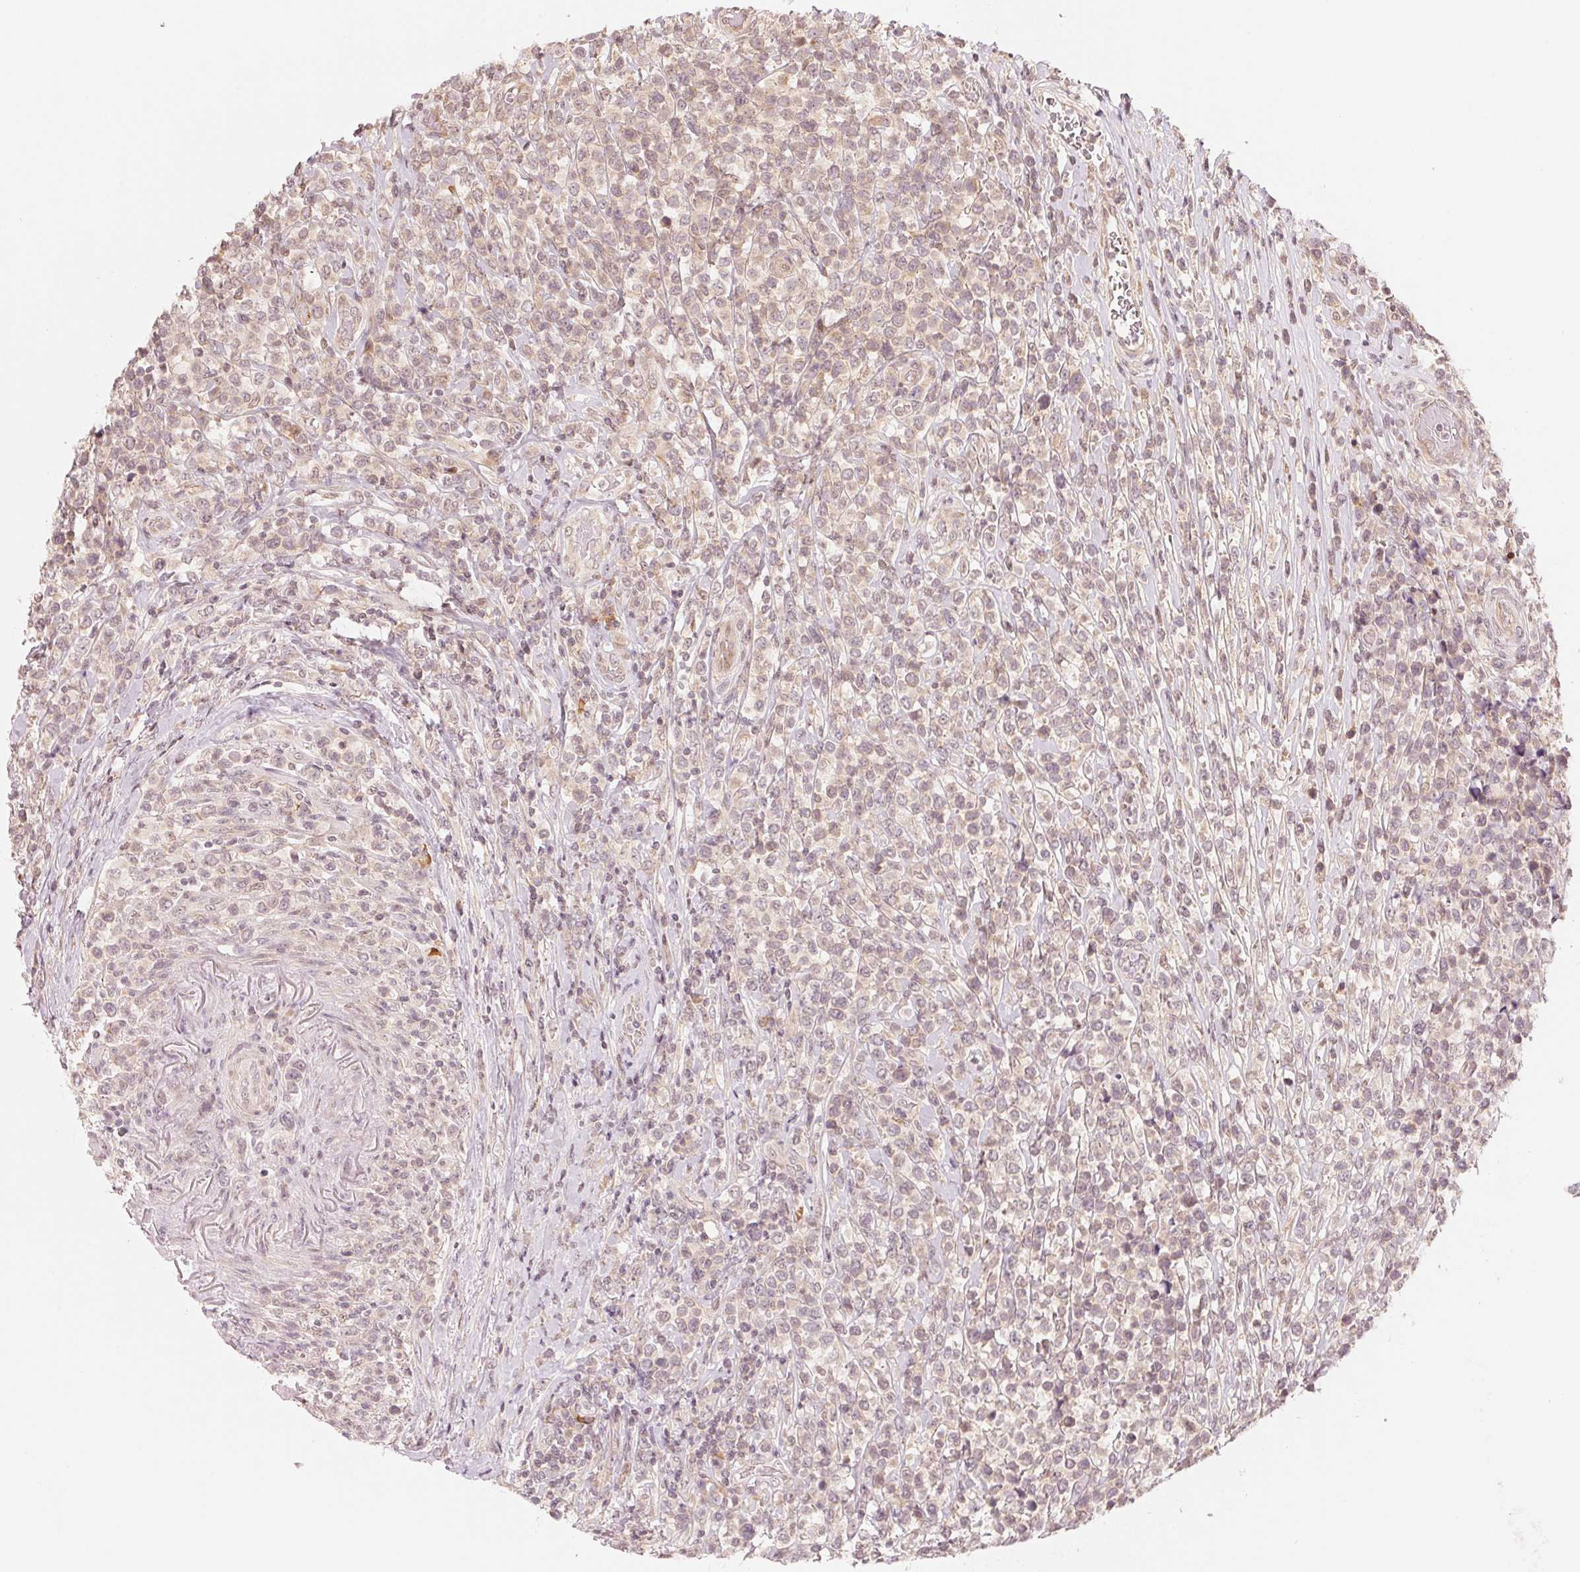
{"staining": {"intensity": "weak", "quantity": "<25%", "location": "cytoplasmic/membranous"}, "tissue": "lymphoma", "cell_type": "Tumor cells", "image_type": "cancer", "snomed": [{"axis": "morphology", "description": "Malignant lymphoma, non-Hodgkin's type, High grade"}, {"axis": "topography", "description": "Soft tissue"}], "caption": "Immunohistochemical staining of high-grade malignant lymphoma, non-Hodgkin's type displays no significant positivity in tumor cells.", "gene": "PRKN", "patient": {"sex": "female", "age": 56}}